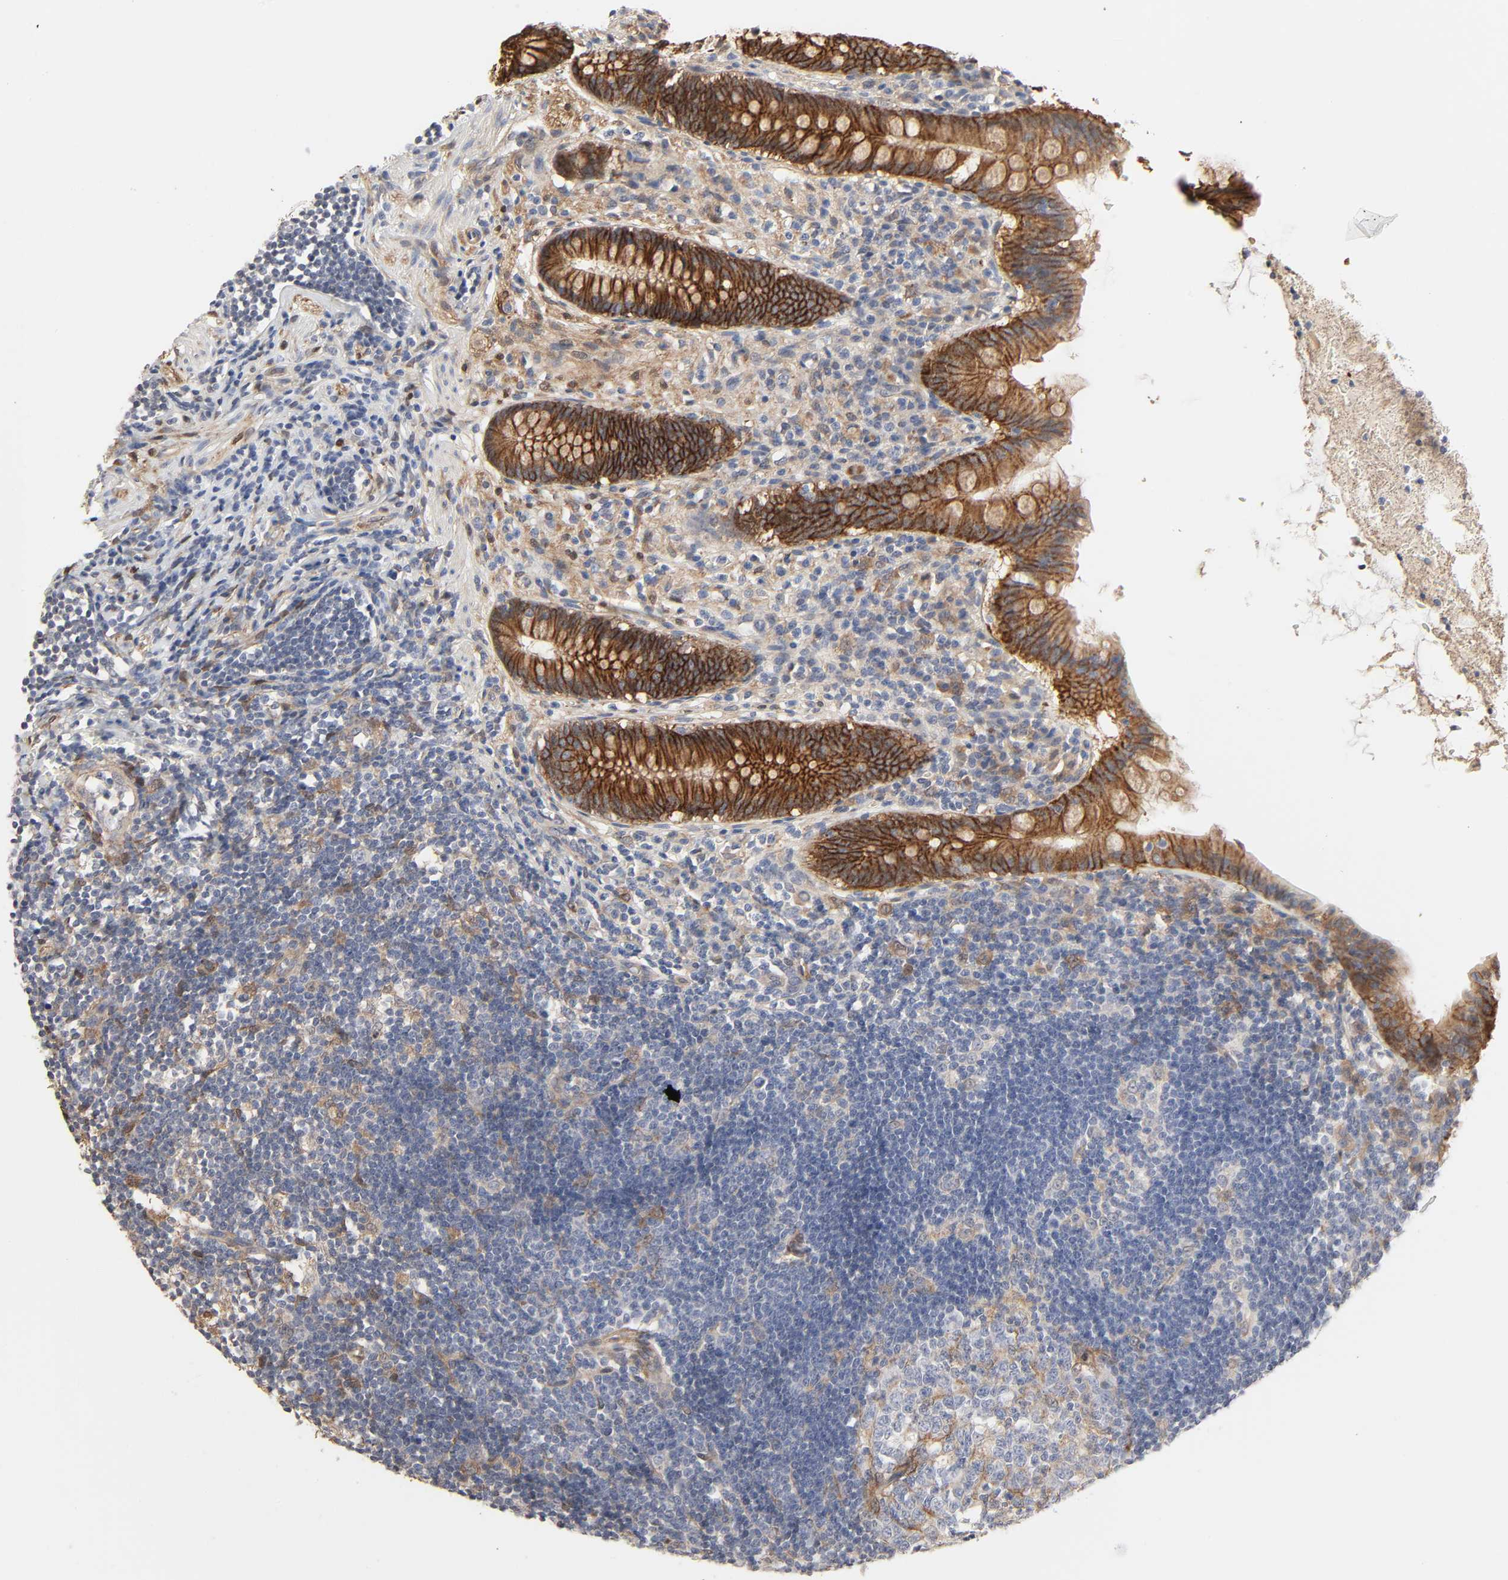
{"staining": {"intensity": "strong", "quantity": ">75%", "location": "cytoplasmic/membranous"}, "tissue": "appendix", "cell_type": "Glandular cells", "image_type": "normal", "snomed": [{"axis": "morphology", "description": "Normal tissue, NOS"}, {"axis": "topography", "description": "Appendix"}], "caption": "Immunohistochemistry (DAB (3,3'-diaminobenzidine)) staining of benign appendix exhibits strong cytoplasmic/membranous protein expression in approximately >75% of glandular cells. (DAB = brown stain, brightfield microscopy at high magnification).", "gene": "NDRG2", "patient": {"sex": "female", "age": 50}}